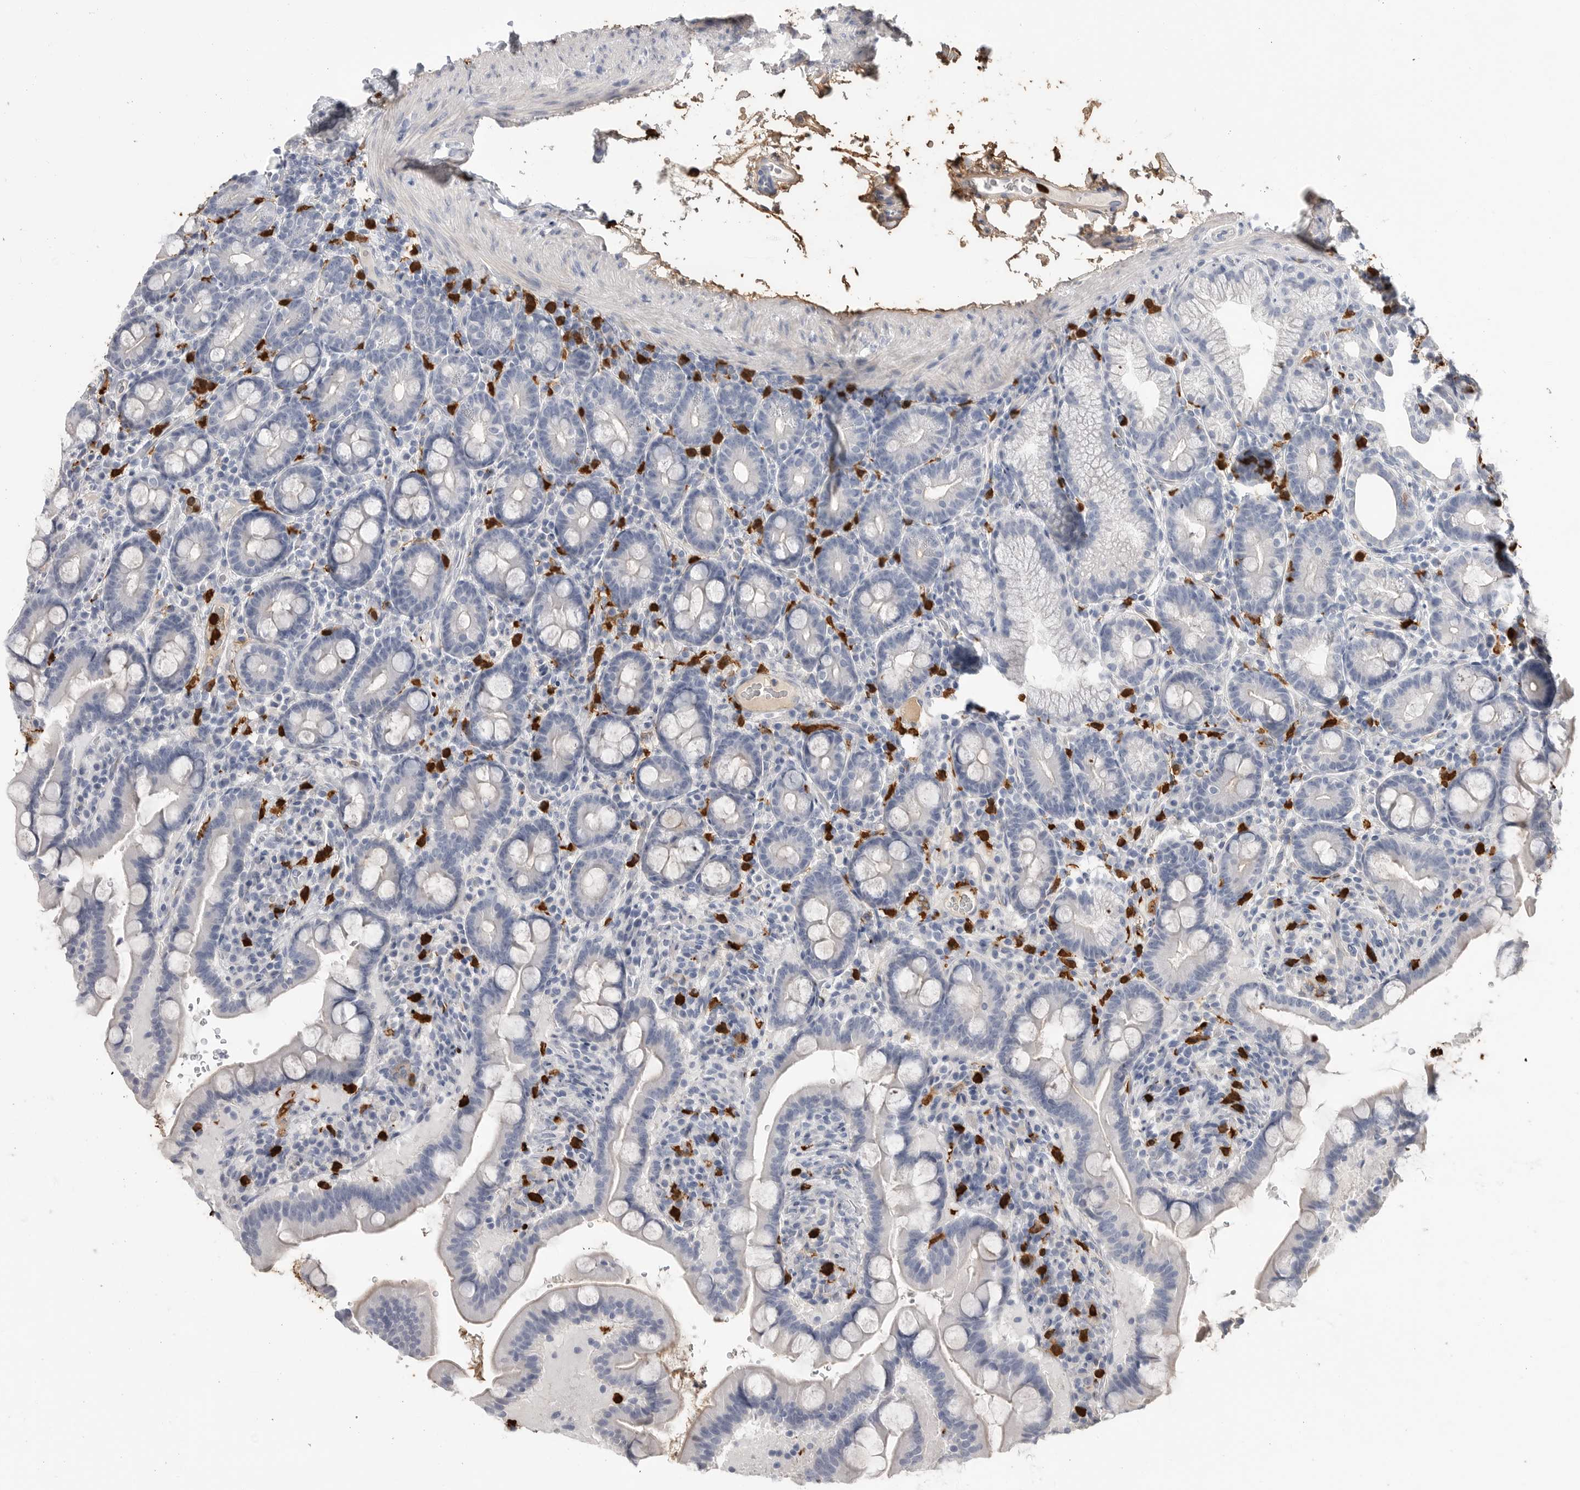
{"staining": {"intensity": "negative", "quantity": "none", "location": "none"}, "tissue": "duodenum", "cell_type": "Glandular cells", "image_type": "normal", "snomed": [{"axis": "morphology", "description": "Normal tissue, NOS"}, {"axis": "topography", "description": "Duodenum"}], "caption": "Protein analysis of benign duodenum demonstrates no significant staining in glandular cells.", "gene": "CYB561D1", "patient": {"sex": "male", "age": 54}}